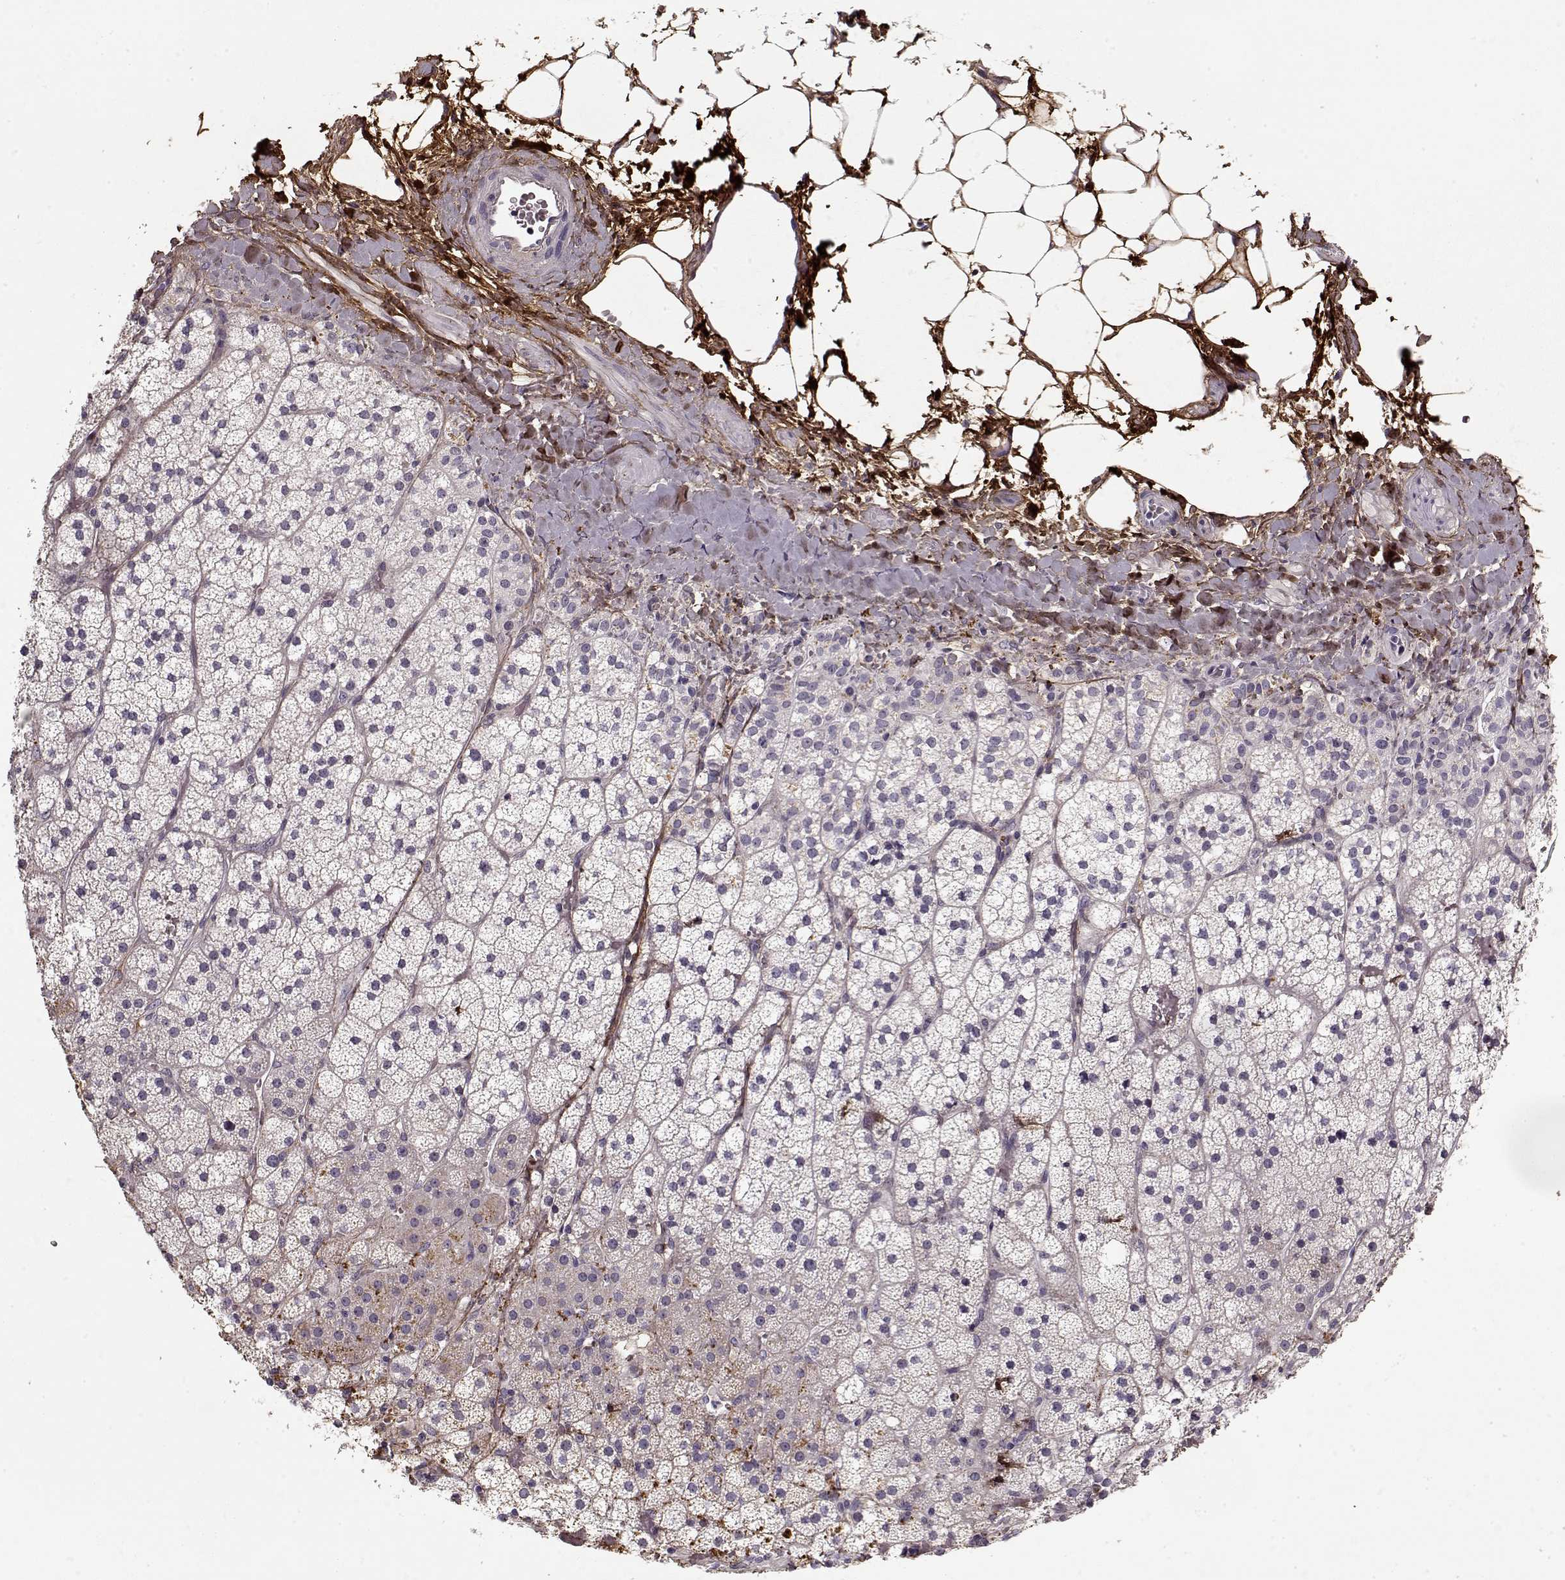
{"staining": {"intensity": "negative", "quantity": "none", "location": "none"}, "tissue": "adrenal gland", "cell_type": "Glandular cells", "image_type": "normal", "snomed": [{"axis": "morphology", "description": "Normal tissue, NOS"}, {"axis": "topography", "description": "Adrenal gland"}], "caption": "IHC photomicrograph of unremarkable adrenal gland: adrenal gland stained with DAB displays no significant protein expression in glandular cells.", "gene": "LUM", "patient": {"sex": "male", "age": 53}}